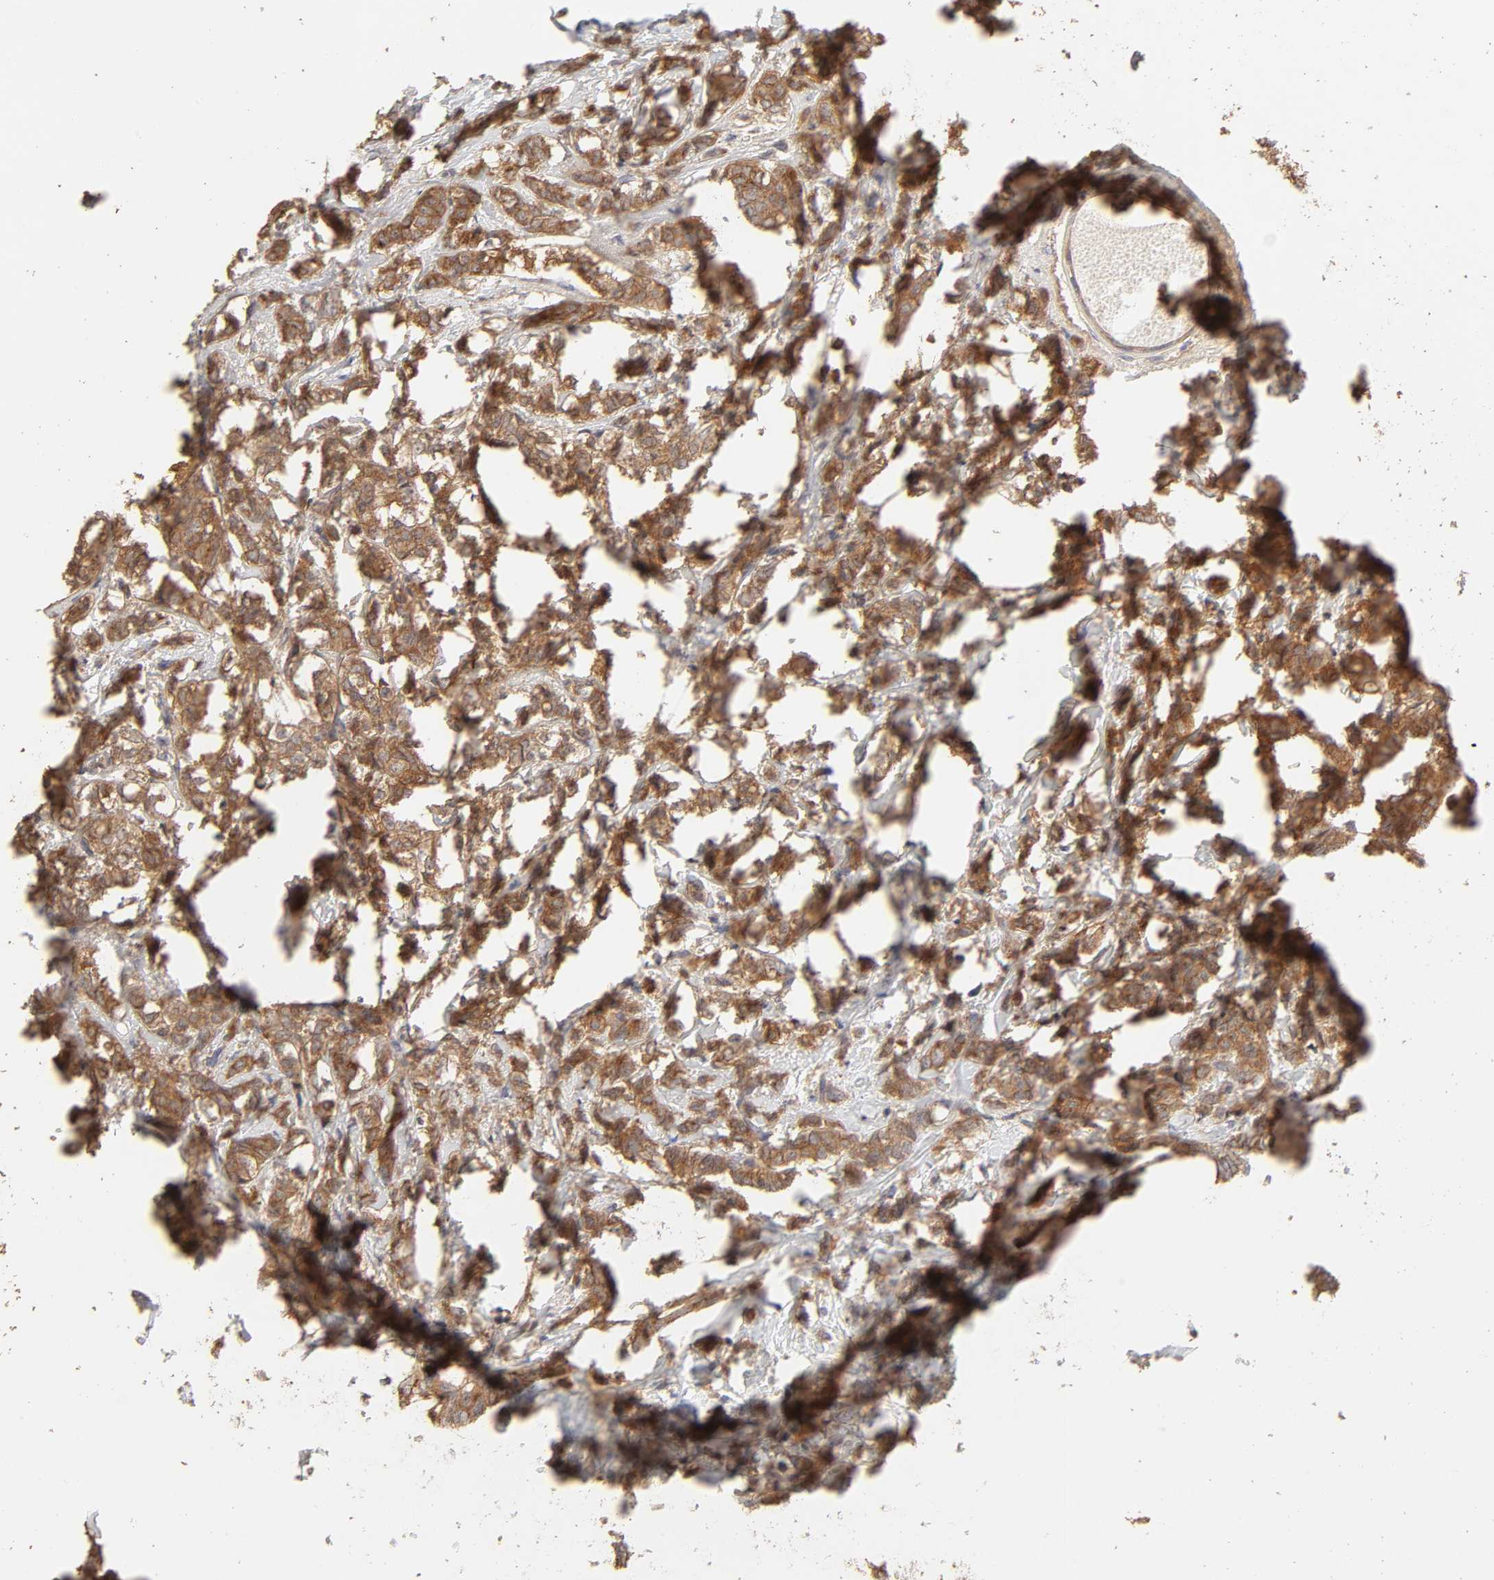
{"staining": {"intensity": "moderate", "quantity": ">75%", "location": "cytoplasmic/membranous"}, "tissue": "breast cancer", "cell_type": "Tumor cells", "image_type": "cancer", "snomed": [{"axis": "morphology", "description": "Lobular carcinoma"}, {"axis": "topography", "description": "Breast"}], "caption": "This is an image of immunohistochemistry (IHC) staining of breast lobular carcinoma, which shows moderate expression in the cytoplasmic/membranous of tumor cells.", "gene": "AP1G2", "patient": {"sex": "female", "age": 60}}